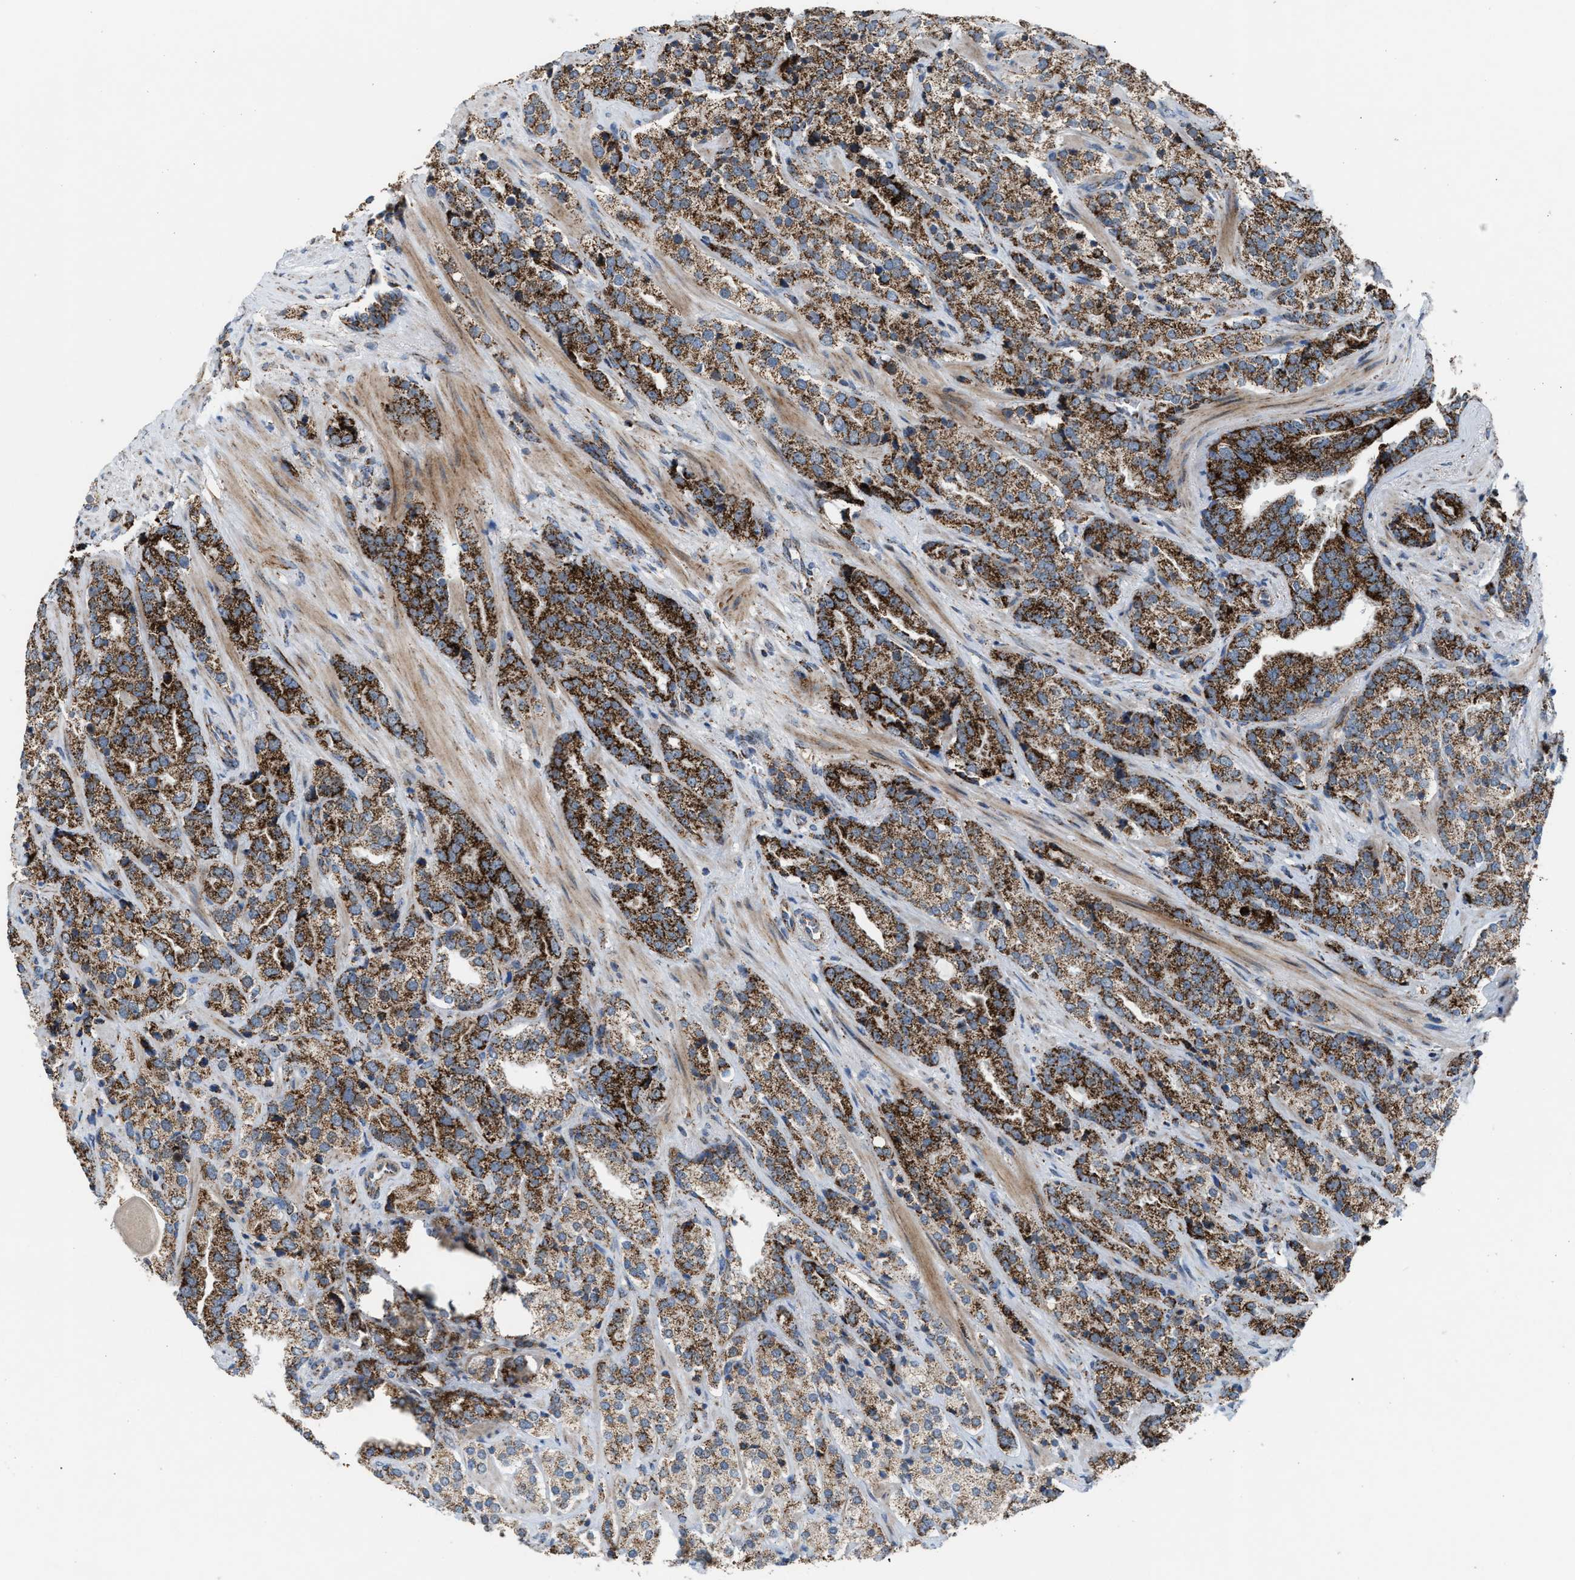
{"staining": {"intensity": "strong", "quantity": ">75%", "location": "cytoplasmic/membranous"}, "tissue": "prostate cancer", "cell_type": "Tumor cells", "image_type": "cancer", "snomed": [{"axis": "morphology", "description": "Adenocarcinoma, High grade"}, {"axis": "topography", "description": "Prostate"}], "caption": "Adenocarcinoma (high-grade) (prostate) stained for a protein (brown) demonstrates strong cytoplasmic/membranous positive expression in approximately >75% of tumor cells.", "gene": "PMPCA", "patient": {"sex": "male", "age": 71}}